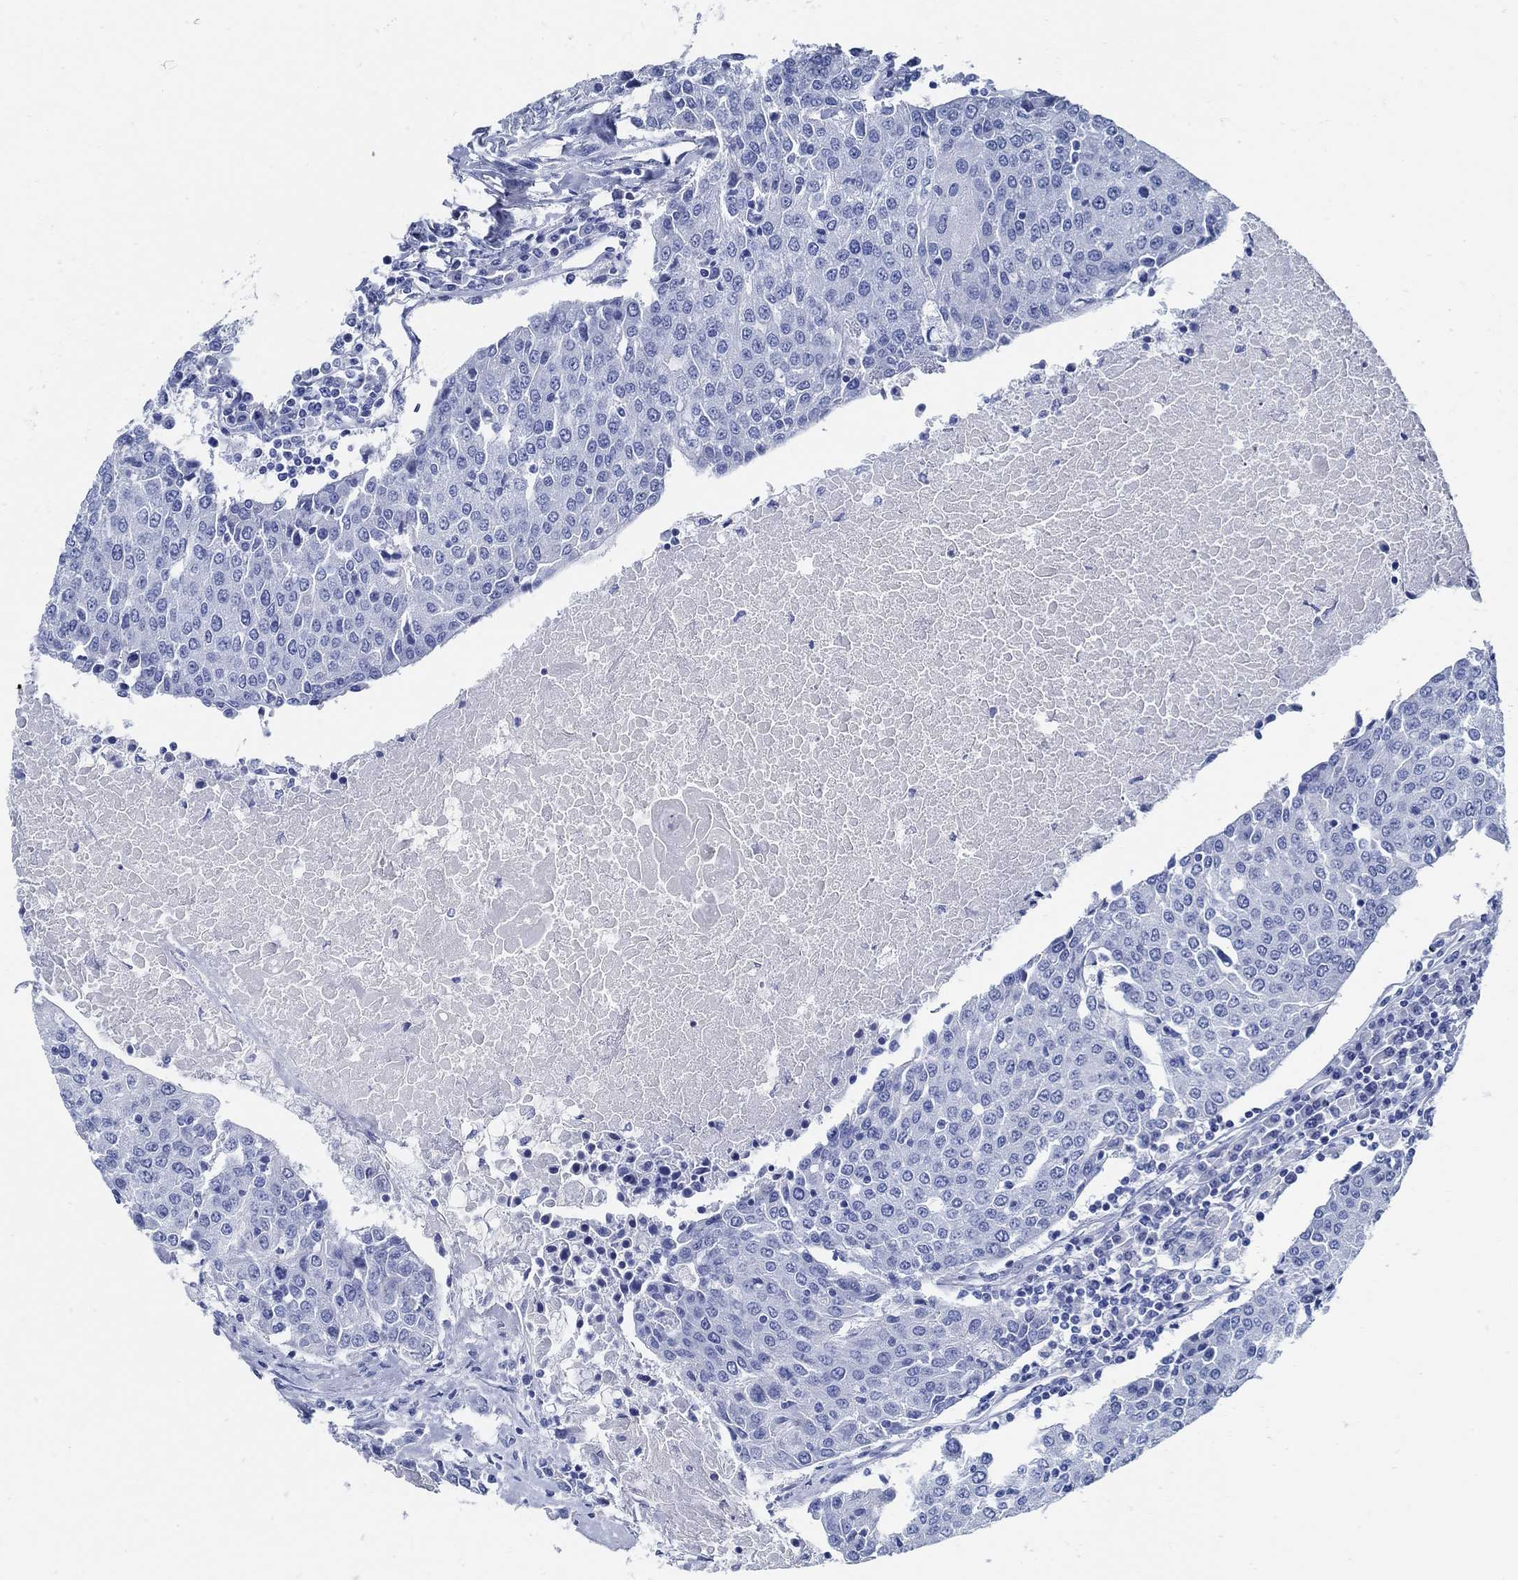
{"staining": {"intensity": "negative", "quantity": "none", "location": "none"}, "tissue": "urothelial cancer", "cell_type": "Tumor cells", "image_type": "cancer", "snomed": [{"axis": "morphology", "description": "Urothelial carcinoma, High grade"}, {"axis": "topography", "description": "Urinary bladder"}], "caption": "The immunohistochemistry histopathology image has no significant expression in tumor cells of urothelial cancer tissue.", "gene": "SLC45A1", "patient": {"sex": "female", "age": 85}}